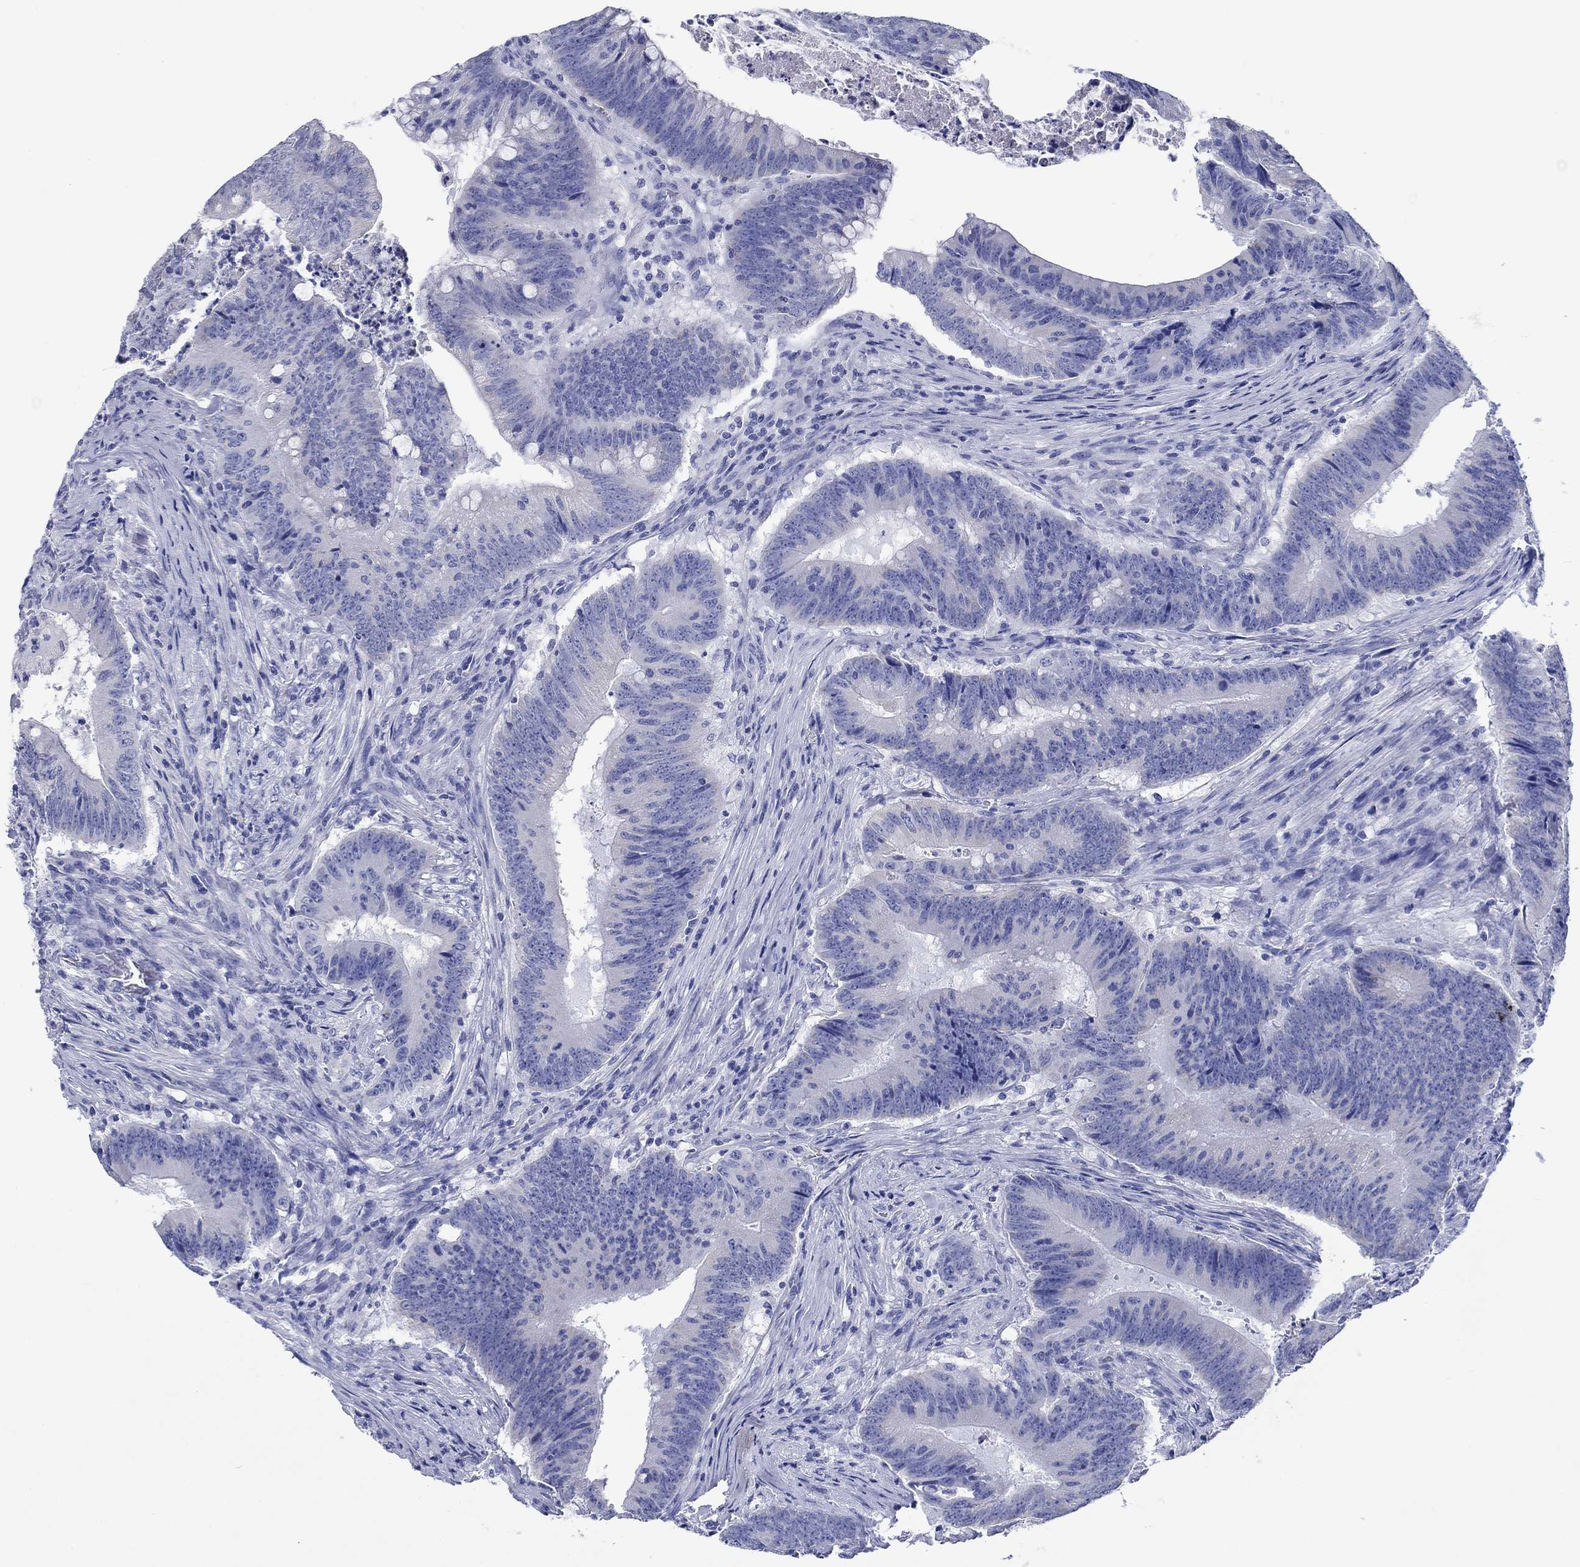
{"staining": {"intensity": "negative", "quantity": "none", "location": "none"}, "tissue": "colorectal cancer", "cell_type": "Tumor cells", "image_type": "cancer", "snomed": [{"axis": "morphology", "description": "Adenocarcinoma, NOS"}, {"axis": "topography", "description": "Colon"}], "caption": "Human adenocarcinoma (colorectal) stained for a protein using immunohistochemistry demonstrates no positivity in tumor cells.", "gene": "HCRT", "patient": {"sex": "female", "age": 87}}